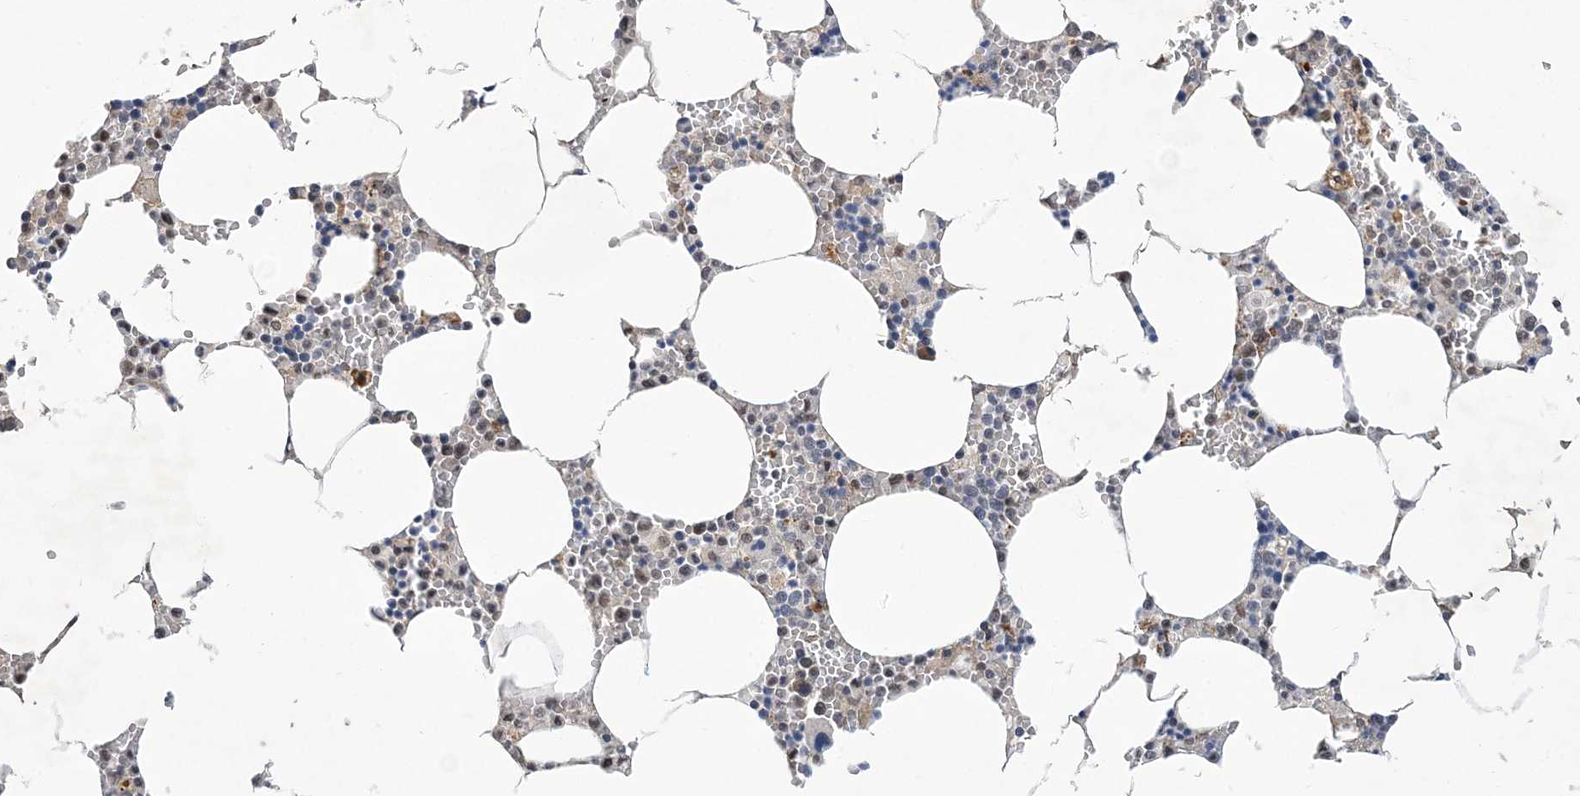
{"staining": {"intensity": "weak", "quantity": "<25%", "location": "nuclear"}, "tissue": "bone marrow", "cell_type": "Hematopoietic cells", "image_type": "normal", "snomed": [{"axis": "morphology", "description": "Normal tissue, NOS"}, {"axis": "topography", "description": "Bone marrow"}], "caption": "A high-resolution image shows immunohistochemistry (IHC) staining of benign bone marrow, which shows no significant expression in hematopoietic cells.", "gene": "FAM217A", "patient": {"sex": "male", "age": 70}}